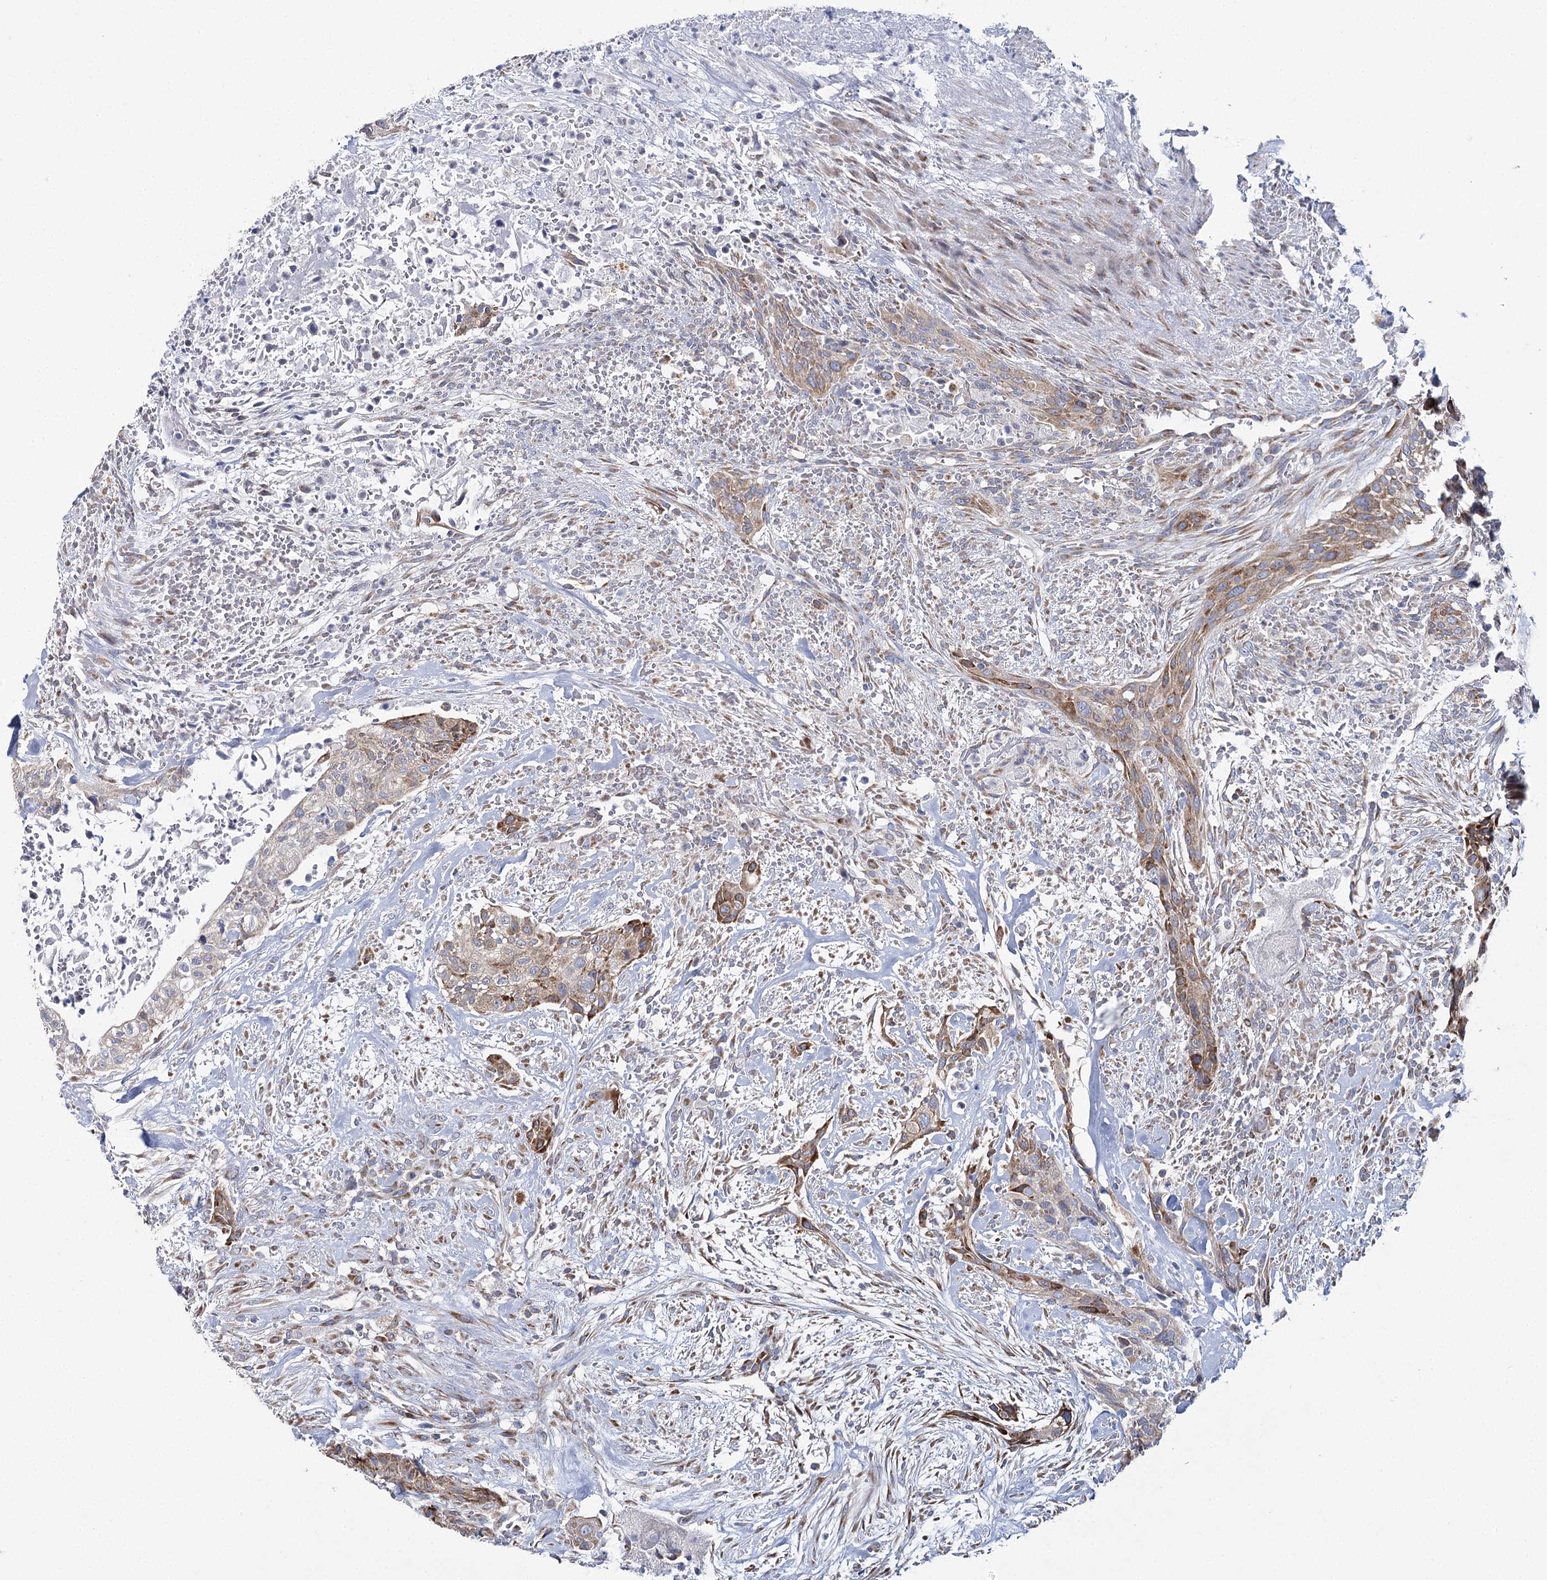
{"staining": {"intensity": "moderate", "quantity": ">75%", "location": "cytoplasmic/membranous"}, "tissue": "urothelial cancer", "cell_type": "Tumor cells", "image_type": "cancer", "snomed": [{"axis": "morphology", "description": "Urothelial carcinoma, High grade"}, {"axis": "topography", "description": "Urinary bladder"}], "caption": "A photomicrograph of urothelial cancer stained for a protein reveals moderate cytoplasmic/membranous brown staining in tumor cells. Immunohistochemistry (ihc) stains the protein in brown and the nuclei are stained blue.", "gene": "THUMPD3", "patient": {"sex": "male", "age": 35}}